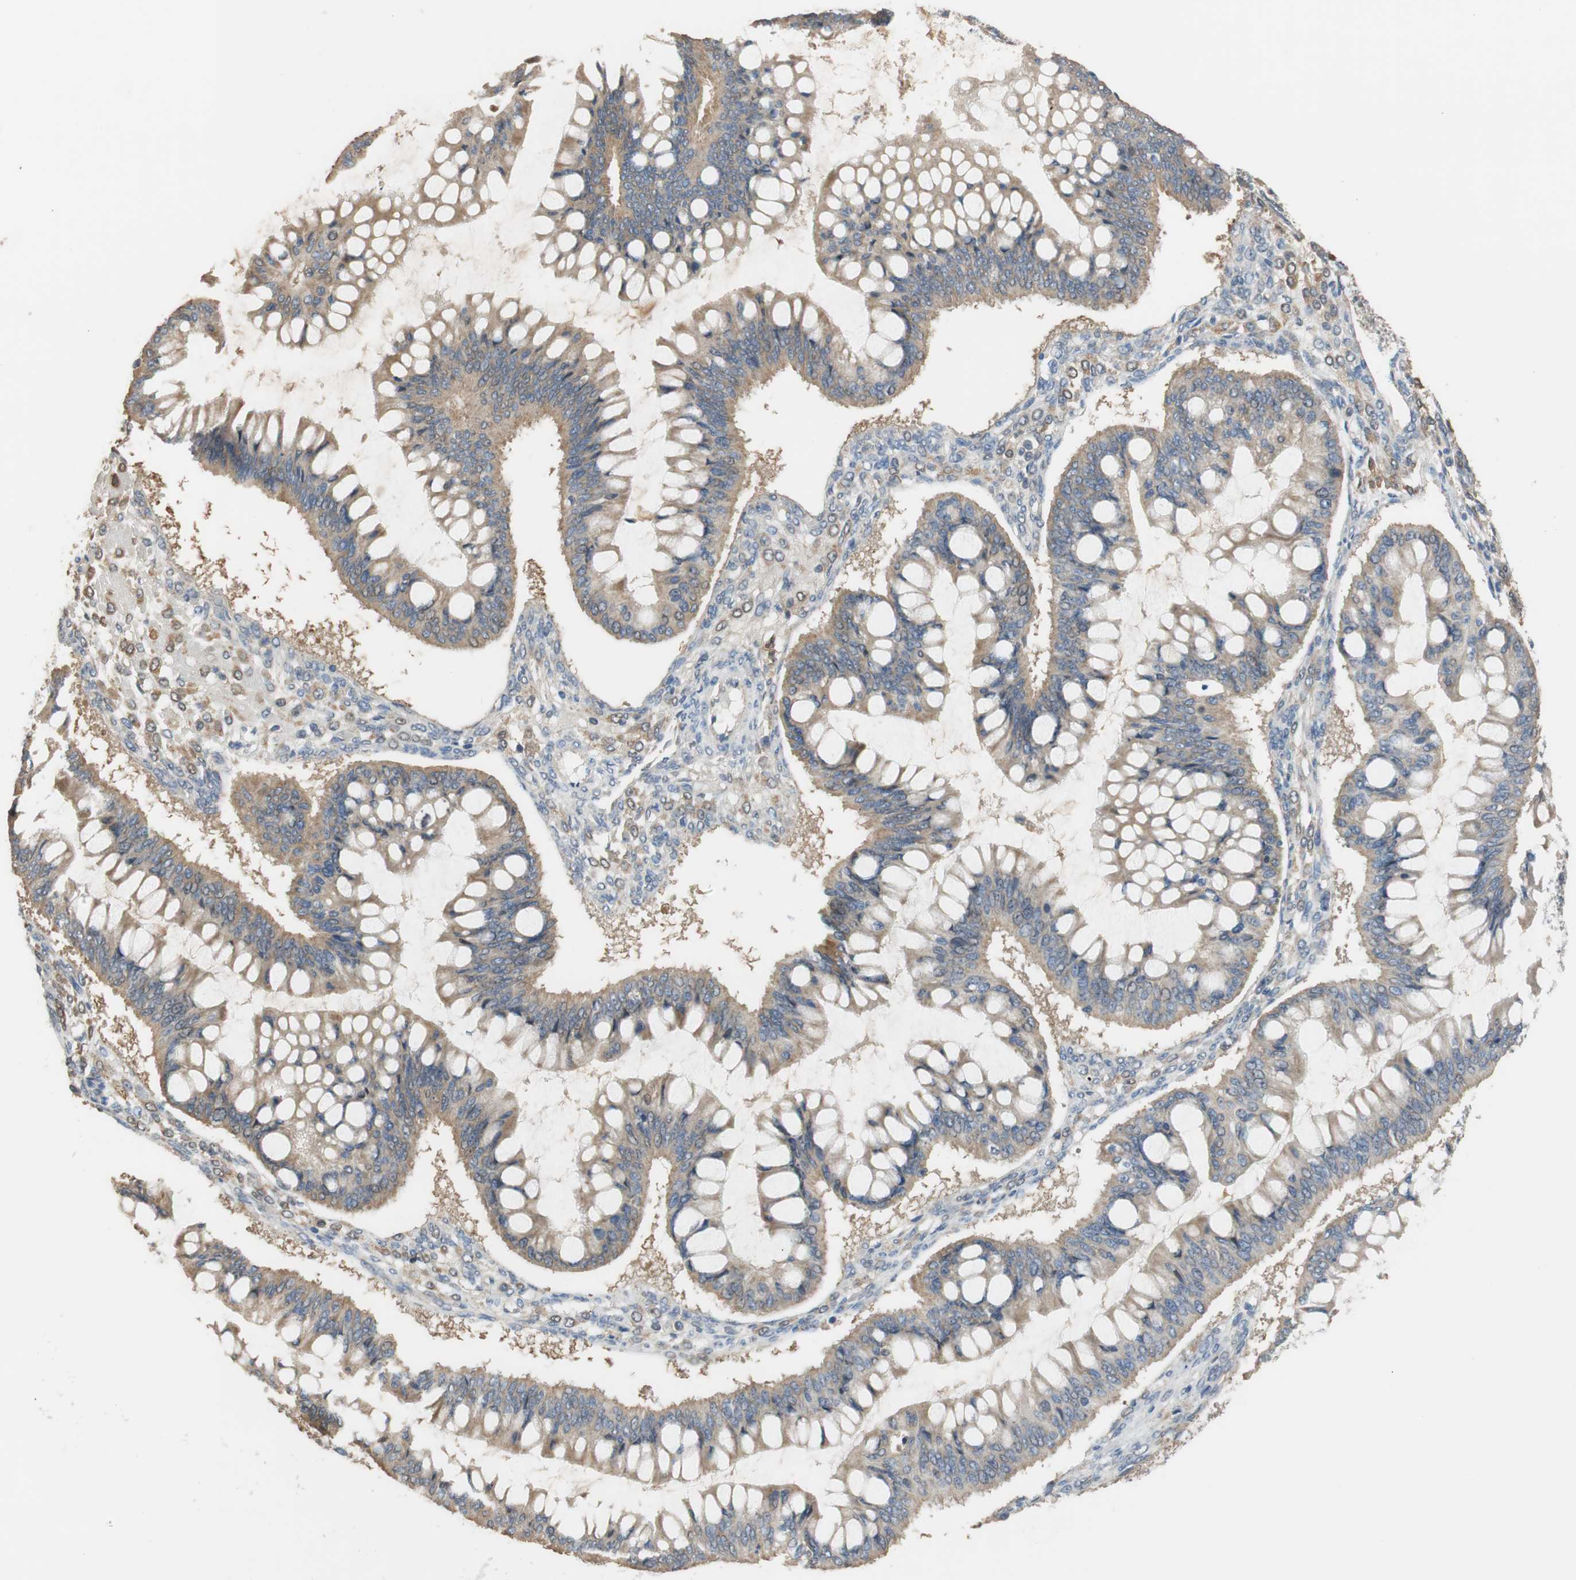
{"staining": {"intensity": "moderate", "quantity": ">75%", "location": "cytoplasmic/membranous"}, "tissue": "ovarian cancer", "cell_type": "Tumor cells", "image_type": "cancer", "snomed": [{"axis": "morphology", "description": "Cystadenocarcinoma, mucinous, NOS"}, {"axis": "topography", "description": "Ovary"}], "caption": "IHC (DAB (3,3'-diaminobenzidine)) staining of ovarian mucinous cystadenocarcinoma demonstrates moderate cytoplasmic/membranous protein positivity in approximately >75% of tumor cells. The staining is performed using DAB (3,3'-diaminobenzidine) brown chromogen to label protein expression. The nuclei are counter-stained blue using hematoxylin.", "gene": "ALDH1A2", "patient": {"sex": "female", "age": 73}}